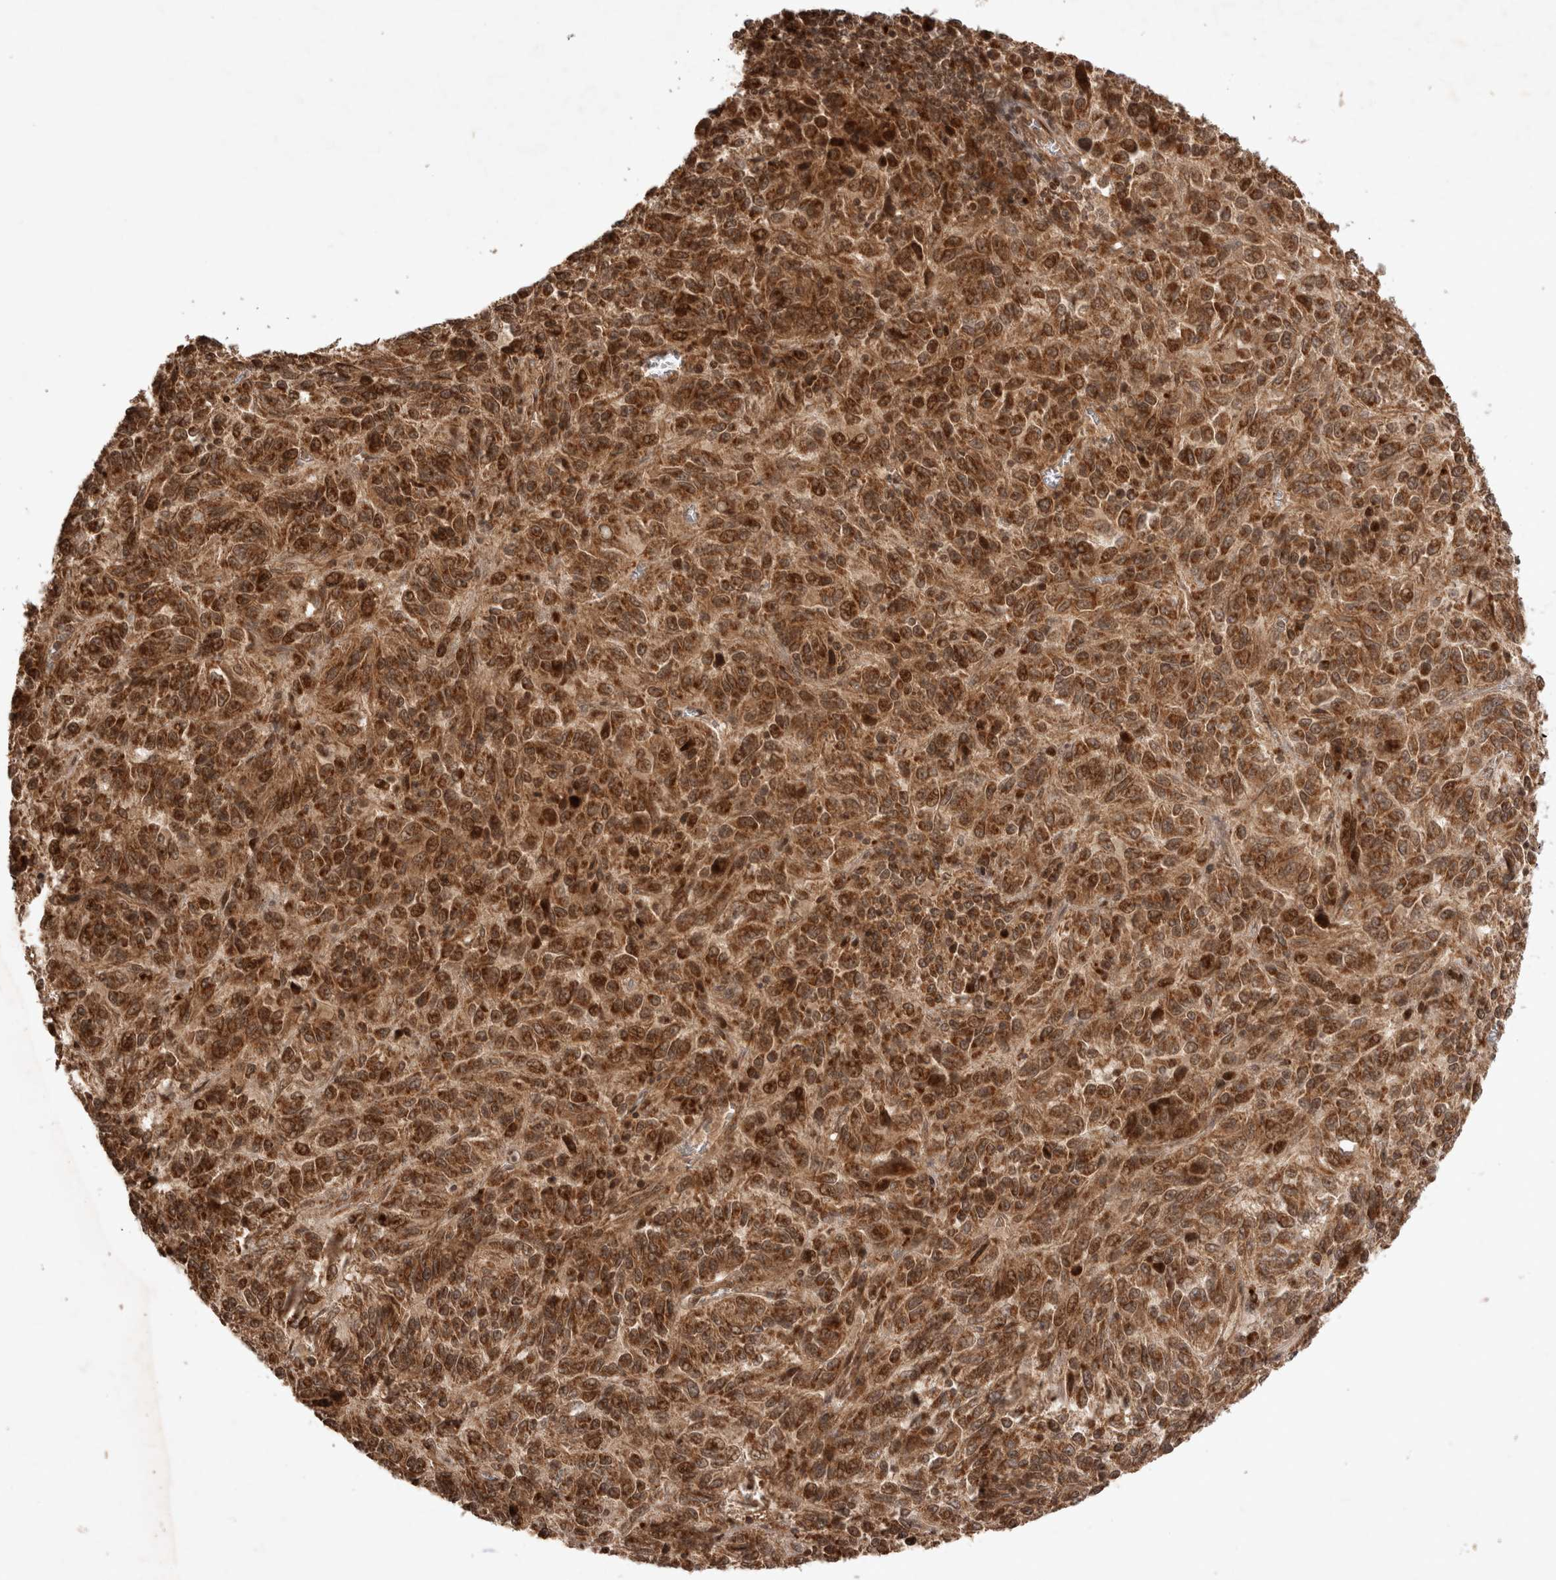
{"staining": {"intensity": "strong", "quantity": ">75%", "location": "cytoplasmic/membranous"}, "tissue": "melanoma", "cell_type": "Tumor cells", "image_type": "cancer", "snomed": [{"axis": "morphology", "description": "Malignant melanoma, Metastatic site"}, {"axis": "topography", "description": "Lung"}], "caption": "Malignant melanoma (metastatic site) tissue reveals strong cytoplasmic/membranous expression in about >75% of tumor cells, visualized by immunohistochemistry.", "gene": "FAM221A", "patient": {"sex": "male", "age": 64}}